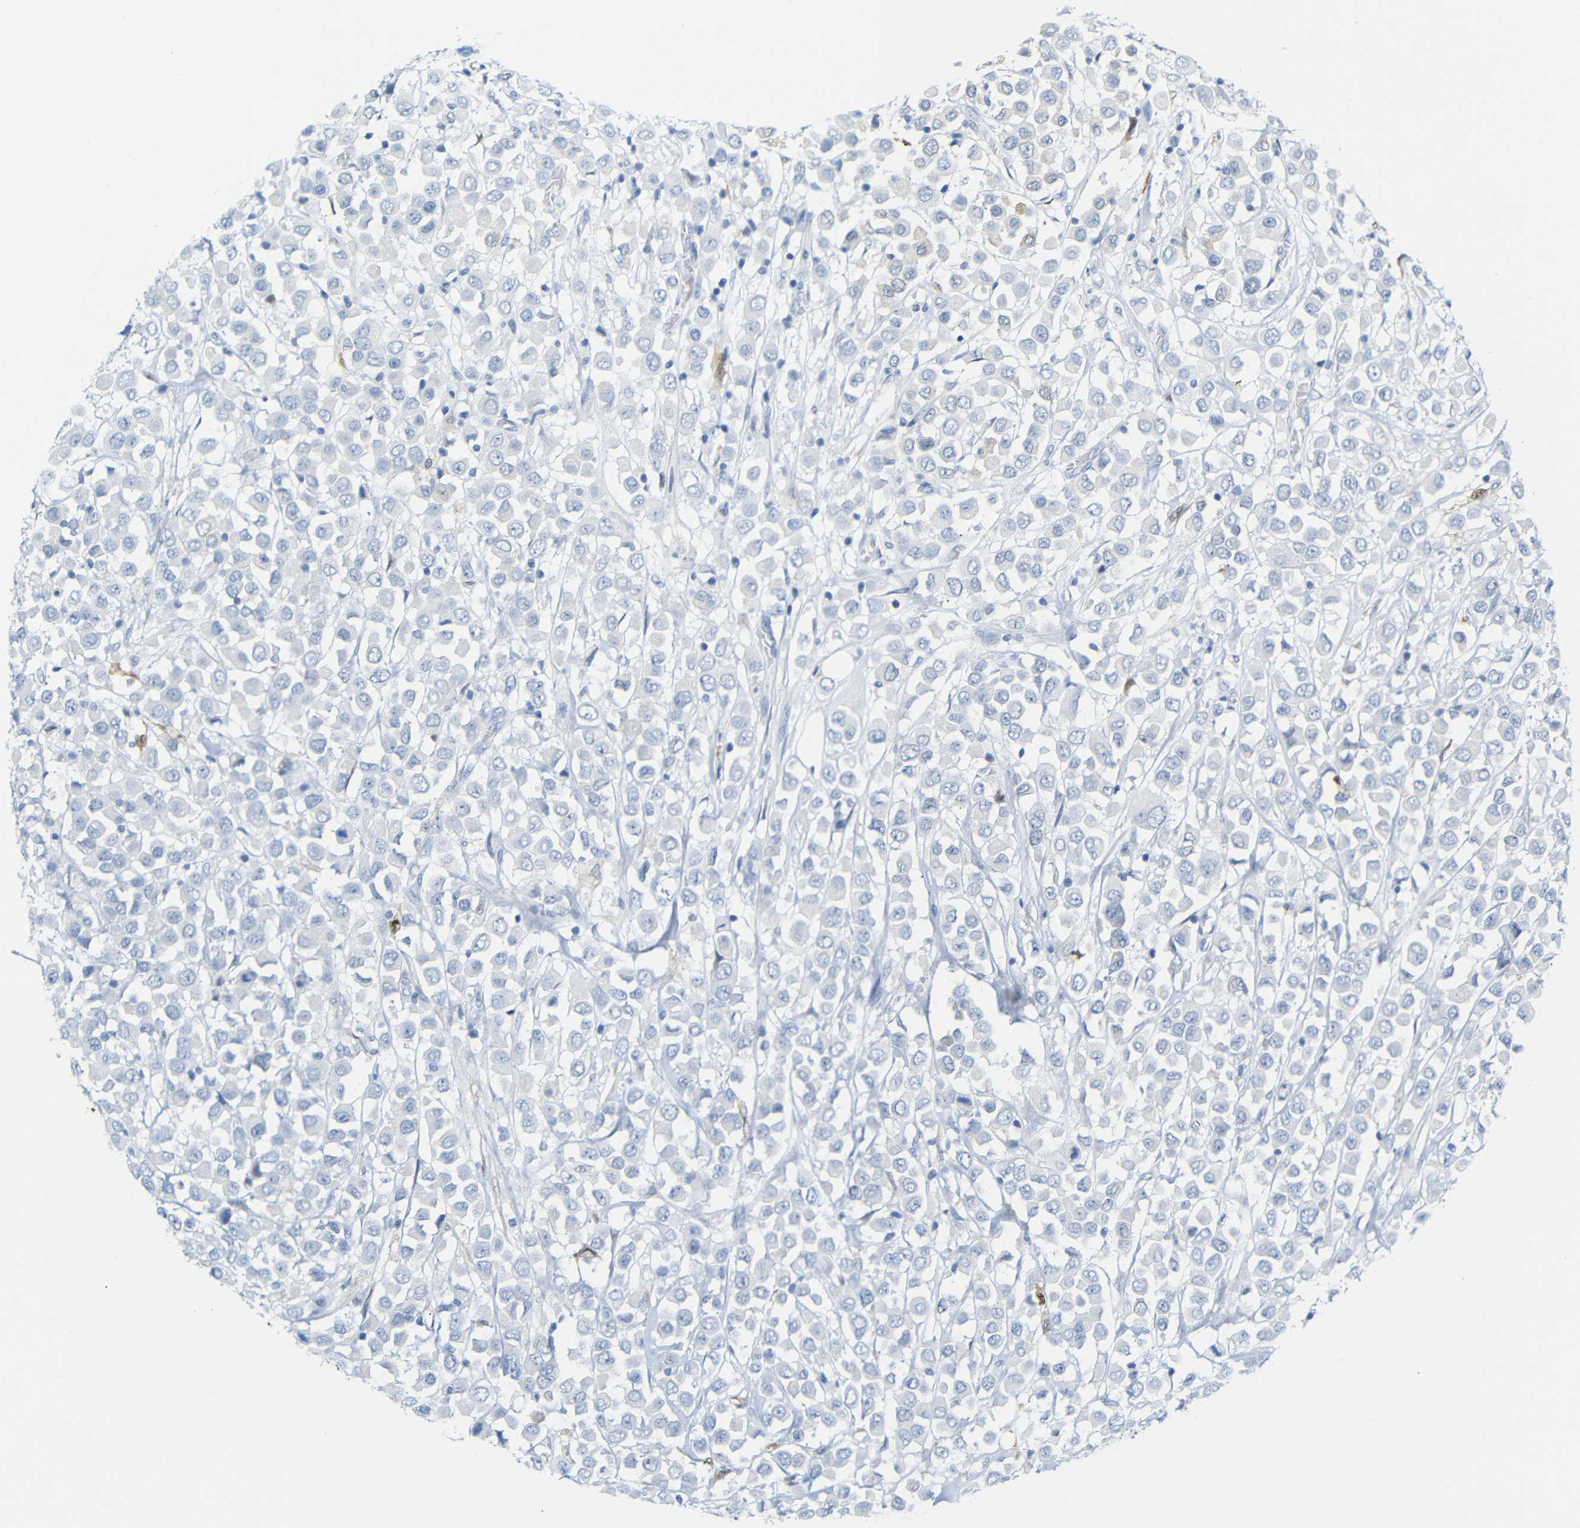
{"staining": {"intensity": "negative", "quantity": "none", "location": "none"}, "tissue": "breast cancer", "cell_type": "Tumor cells", "image_type": "cancer", "snomed": [{"axis": "morphology", "description": "Duct carcinoma"}, {"axis": "topography", "description": "Breast"}], "caption": "Photomicrograph shows no significant protein staining in tumor cells of invasive ductal carcinoma (breast). (Stains: DAB immunohistochemistry with hematoxylin counter stain, Microscopy: brightfield microscopy at high magnification).", "gene": "MT1A", "patient": {"sex": "female", "age": 61}}